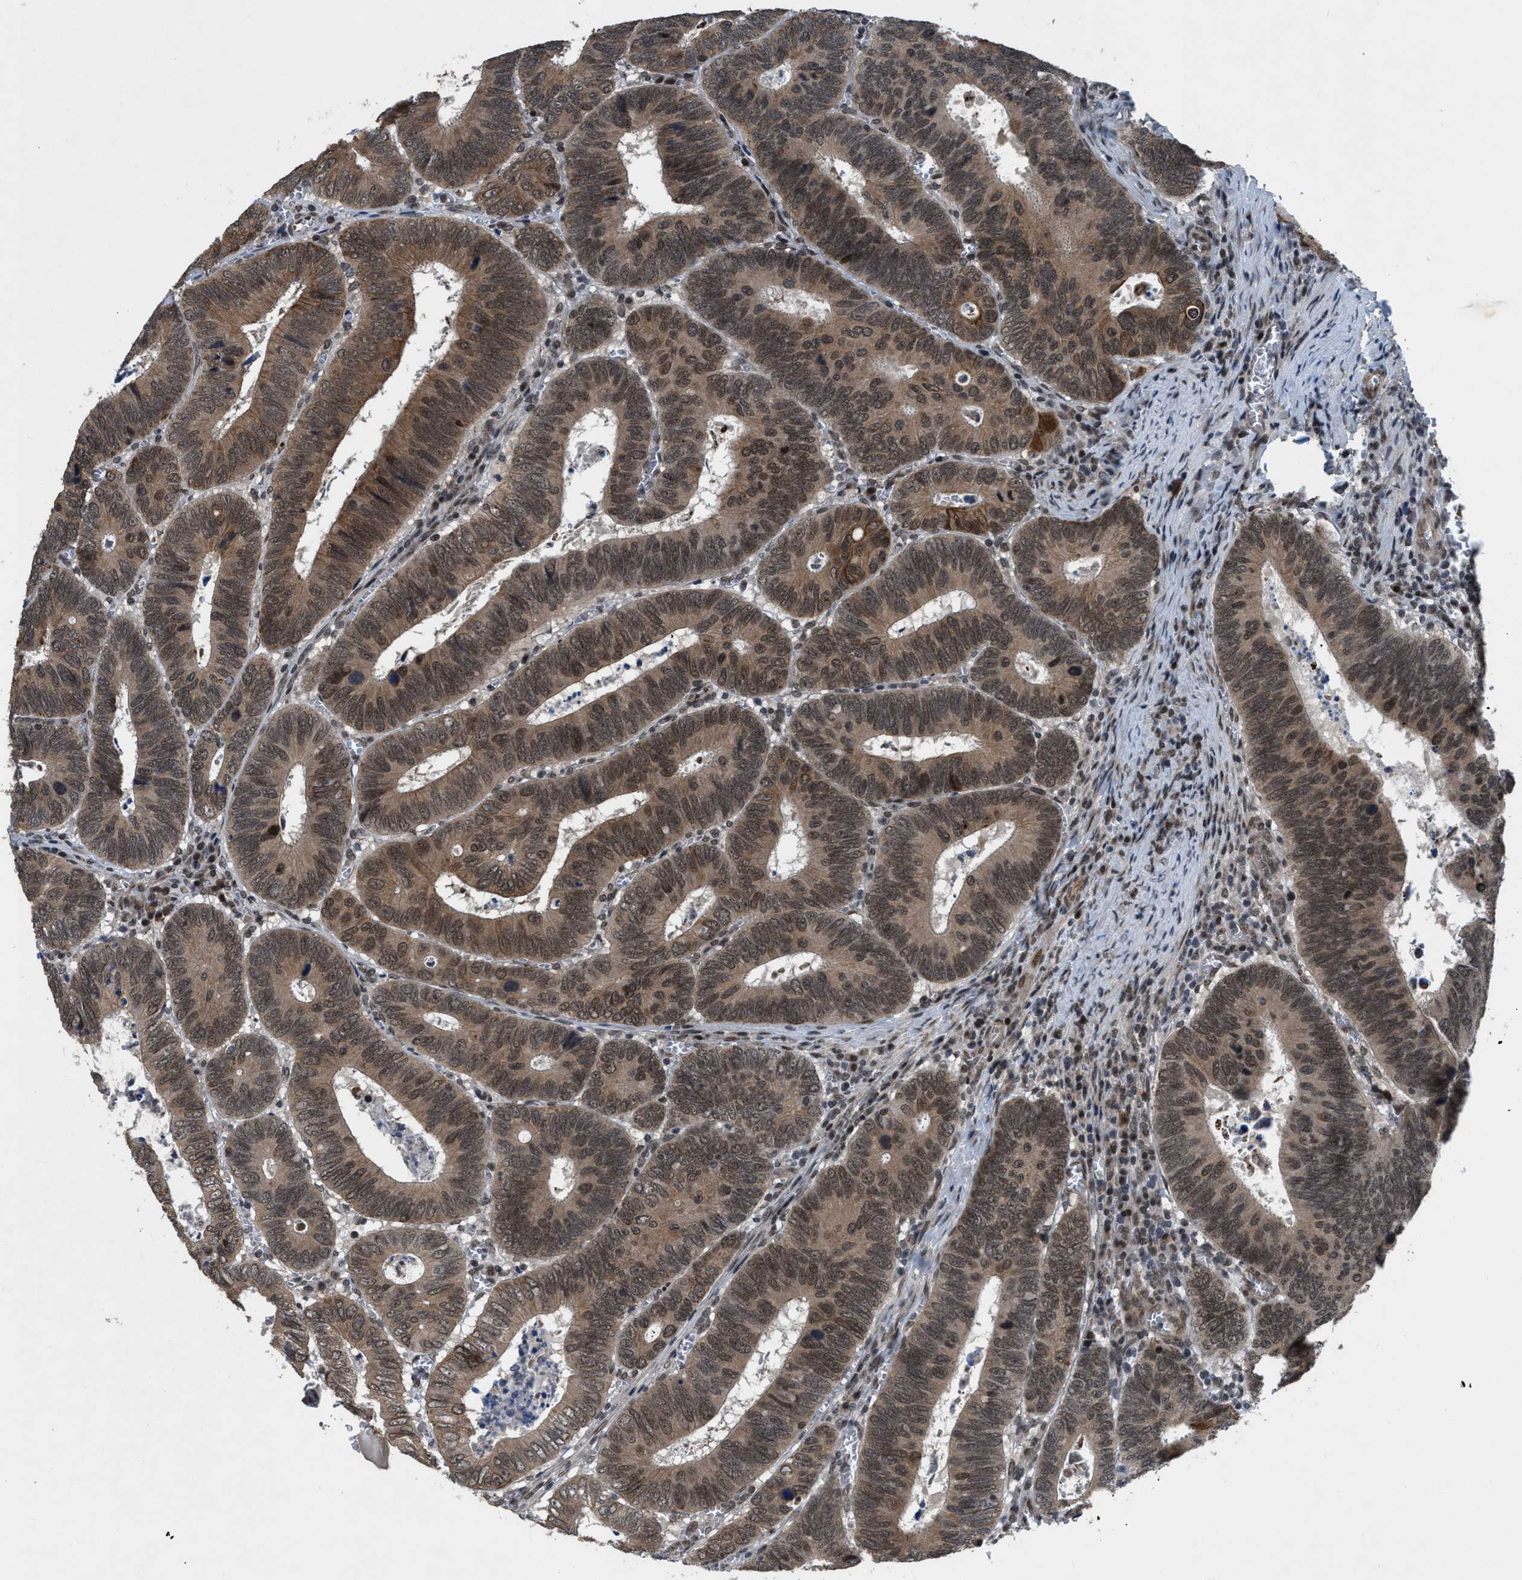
{"staining": {"intensity": "moderate", "quantity": ">75%", "location": "cytoplasmic/membranous,nuclear"}, "tissue": "colorectal cancer", "cell_type": "Tumor cells", "image_type": "cancer", "snomed": [{"axis": "morphology", "description": "Inflammation, NOS"}, {"axis": "morphology", "description": "Adenocarcinoma, NOS"}, {"axis": "topography", "description": "Colon"}], "caption": "Protein expression analysis of human adenocarcinoma (colorectal) reveals moderate cytoplasmic/membranous and nuclear expression in about >75% of tumor cells.", "gene": "ZNHIT1", "patient": {"sex": "male", "age": 72}}